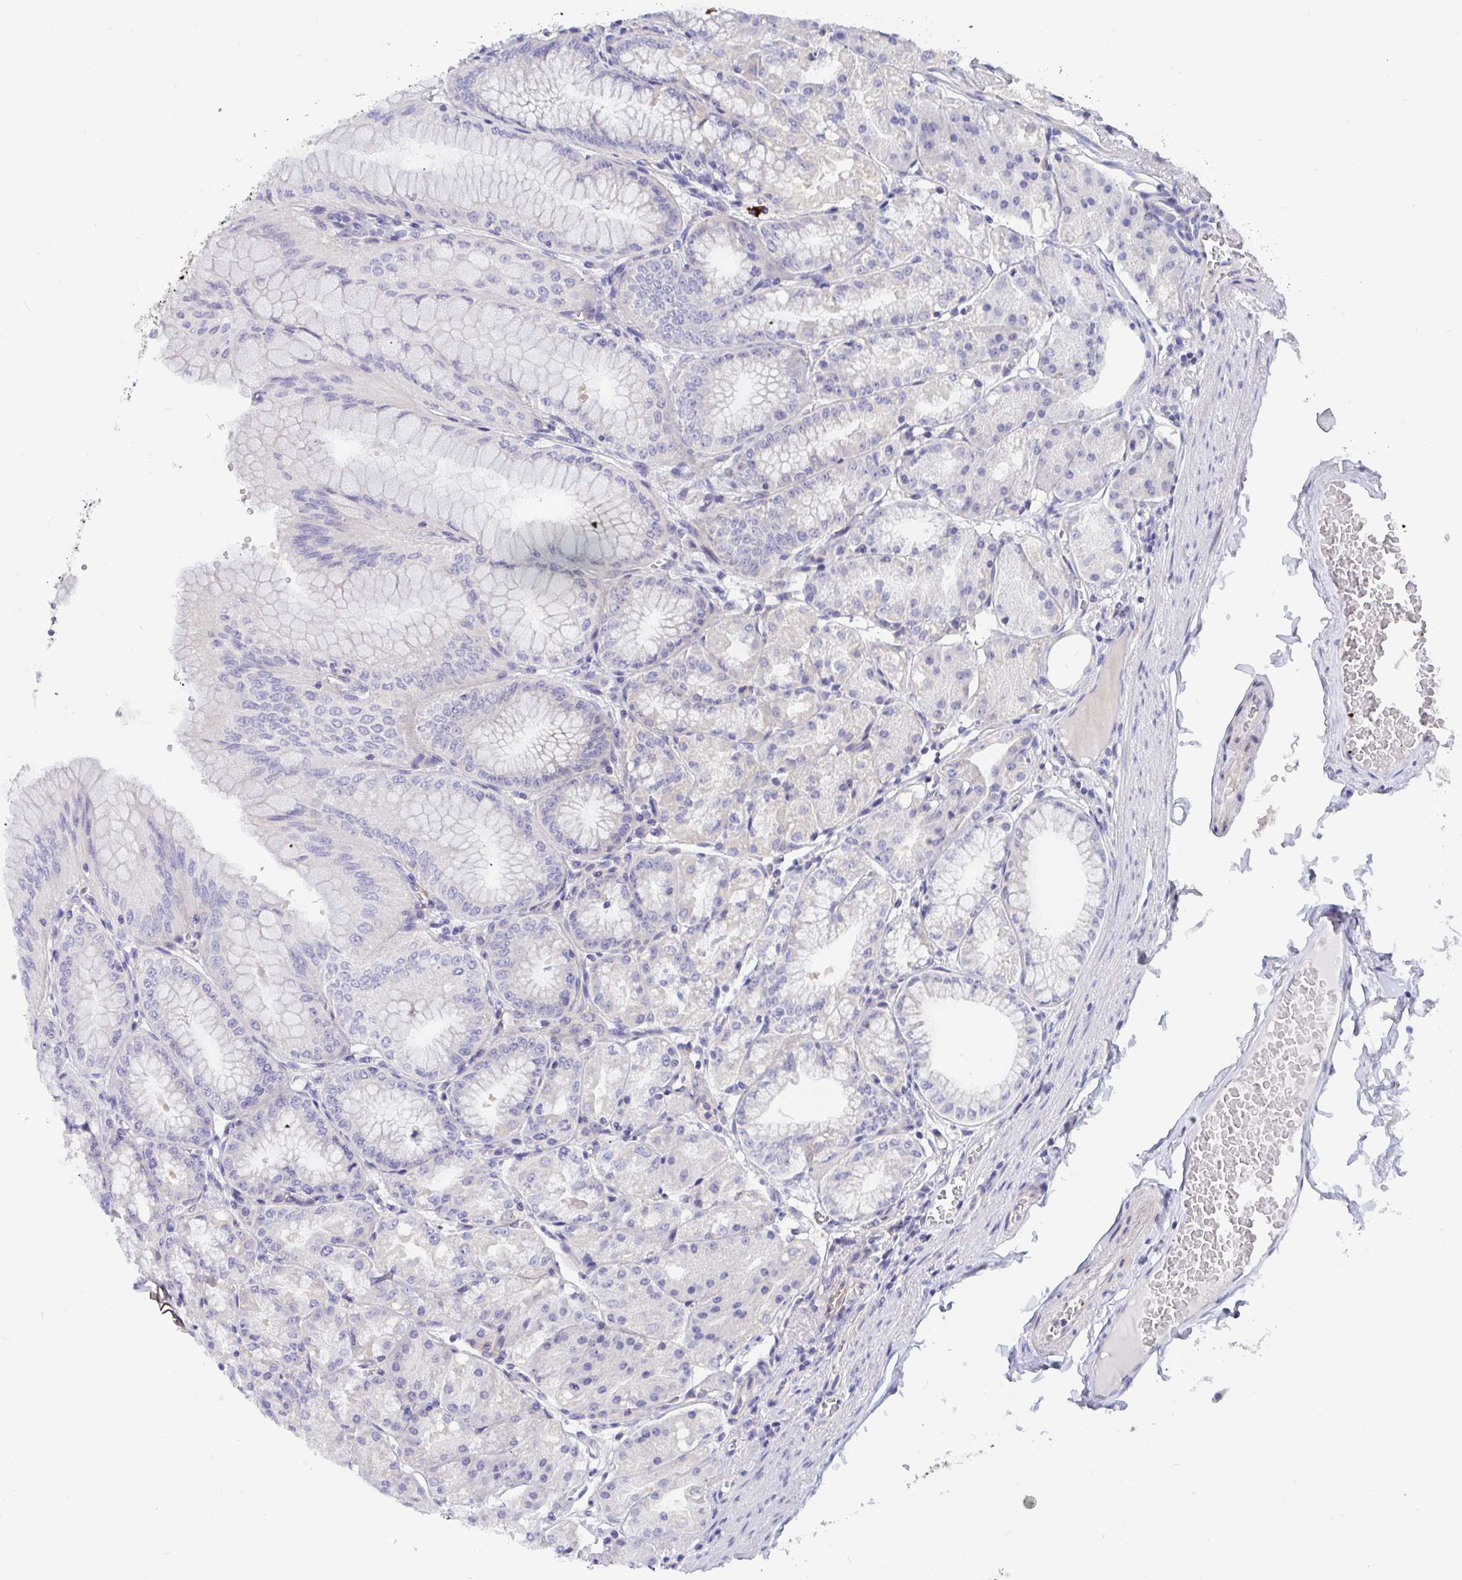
{"staining": {"intensity": "moderate", "quantity": "<25%", "location": "cytoplasmic/membranous,nuclear"}, "tissue": "stomach", "cell_type": "Glandular cells", "image_type": "normal", "snomed": [{"axis": "morphology", "description": "Normal tissue, NOS"}, {"axis": "topography", "description": "Stomach, lower"}], "caption": "Immunohistochemical staining of normal human stomach displays moderate cytoplasmic/membranous,nuclear protein positivity in about <25% of glandular cells.", "gene": "P2RX3", "patient": {"sex": "male", "age": 71}}